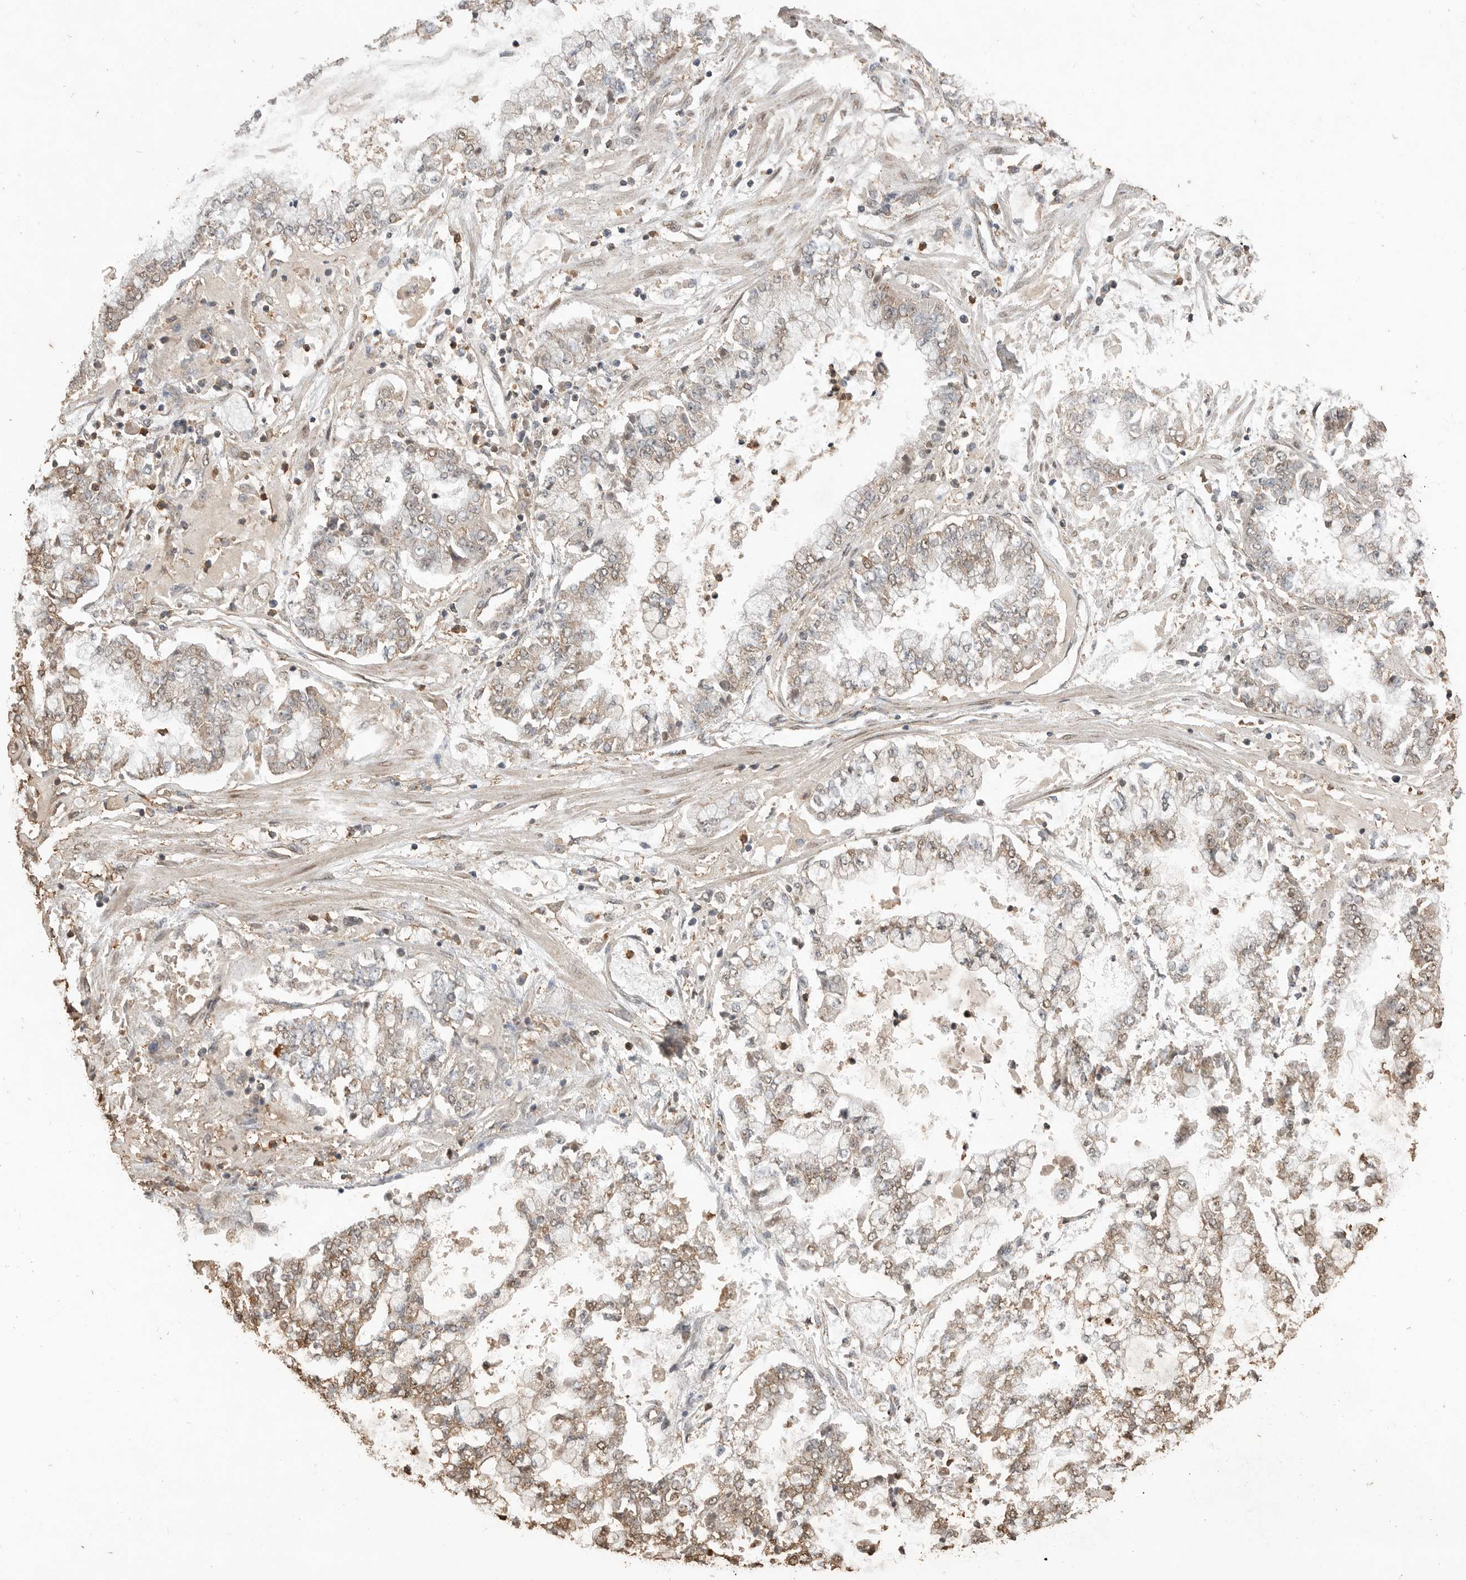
{"staining": {"intensity": "weak", "quantity": ">75%", "location": "cytoplasmic/membranous,nuclear"}, "tissue": "stomach cancer", "cell_type": "Tumor cells", "image_type": "cancer", "snomed": [{"axis": "morphology", "description": "Adenocarcinoma, NOS"}, {"axis": "topography", "description": "Stomach"}], "caption": "This image demonstrates immunohistochemistry (IHC) staining of human stomach adenocarcinoma, with low weak cytoplasmic/membranous and nuclear expression in about >75% of tumor cells.", "gene": "BLZF1", "patient": {"sex": "male", "age": 76}}